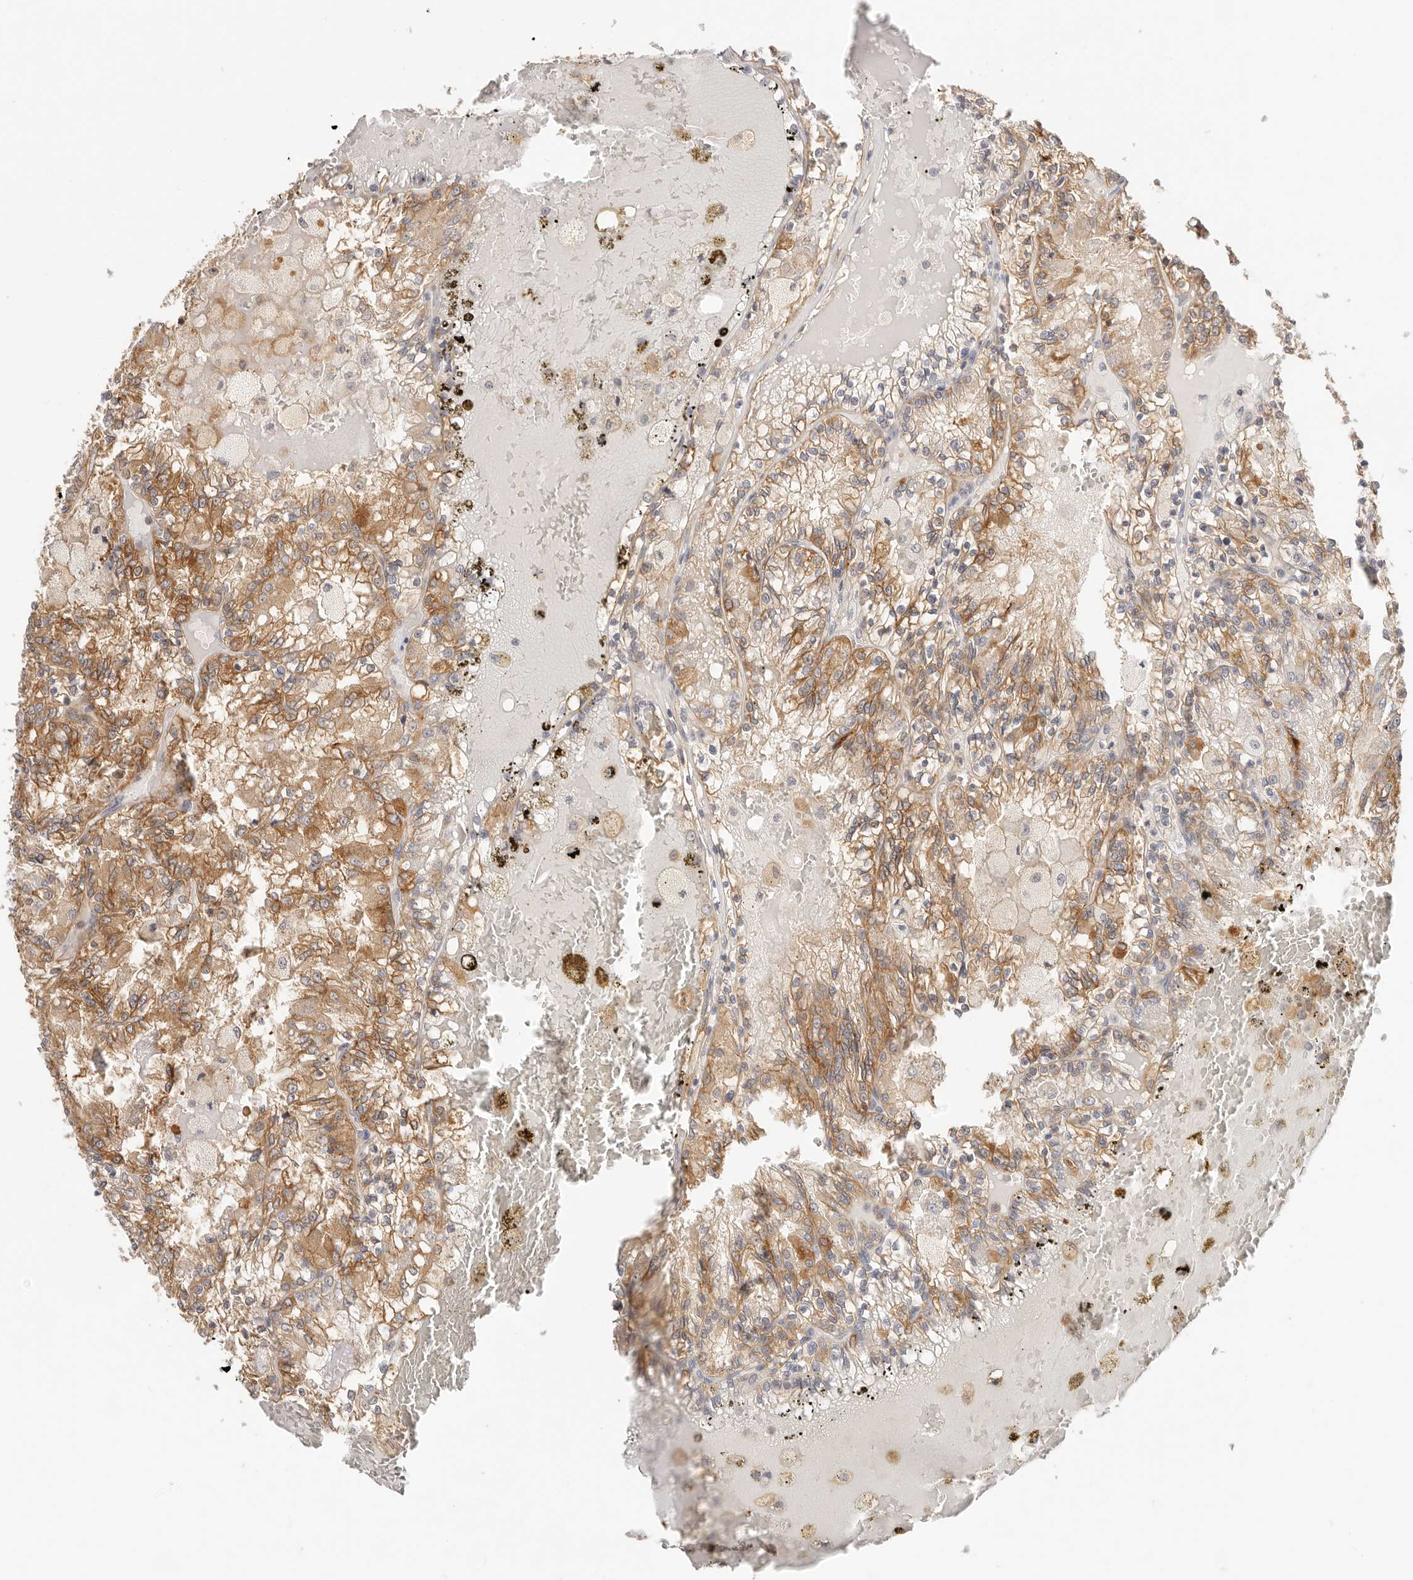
{"staining": {"intensity": "moderate", "quantity": ">75%", "location": "cytoplasmic/membranous"}, "tissue": "renal cancer", "cell_type": "Tumor cells", "image_type": "cancer", "snomed": [{"axis": "morphology", "description": "Adenocarcinoma, NOS"}, {"axis": "topography", "description": "Kidney"}], "caption": "Immunohistochemistry (IHC) photomicrograph of neoplastic tissue: human renal adenocarcinoma stained using immunohistochemistry displays medium levels of moderate protein expression localized specifically in the cytoplasmic/membranous of tumor cells, appearing as a cytoplasmic/membranous brown color.", "gene": "DTNBP1", "patient": {"sex": "female", "age": 56}}